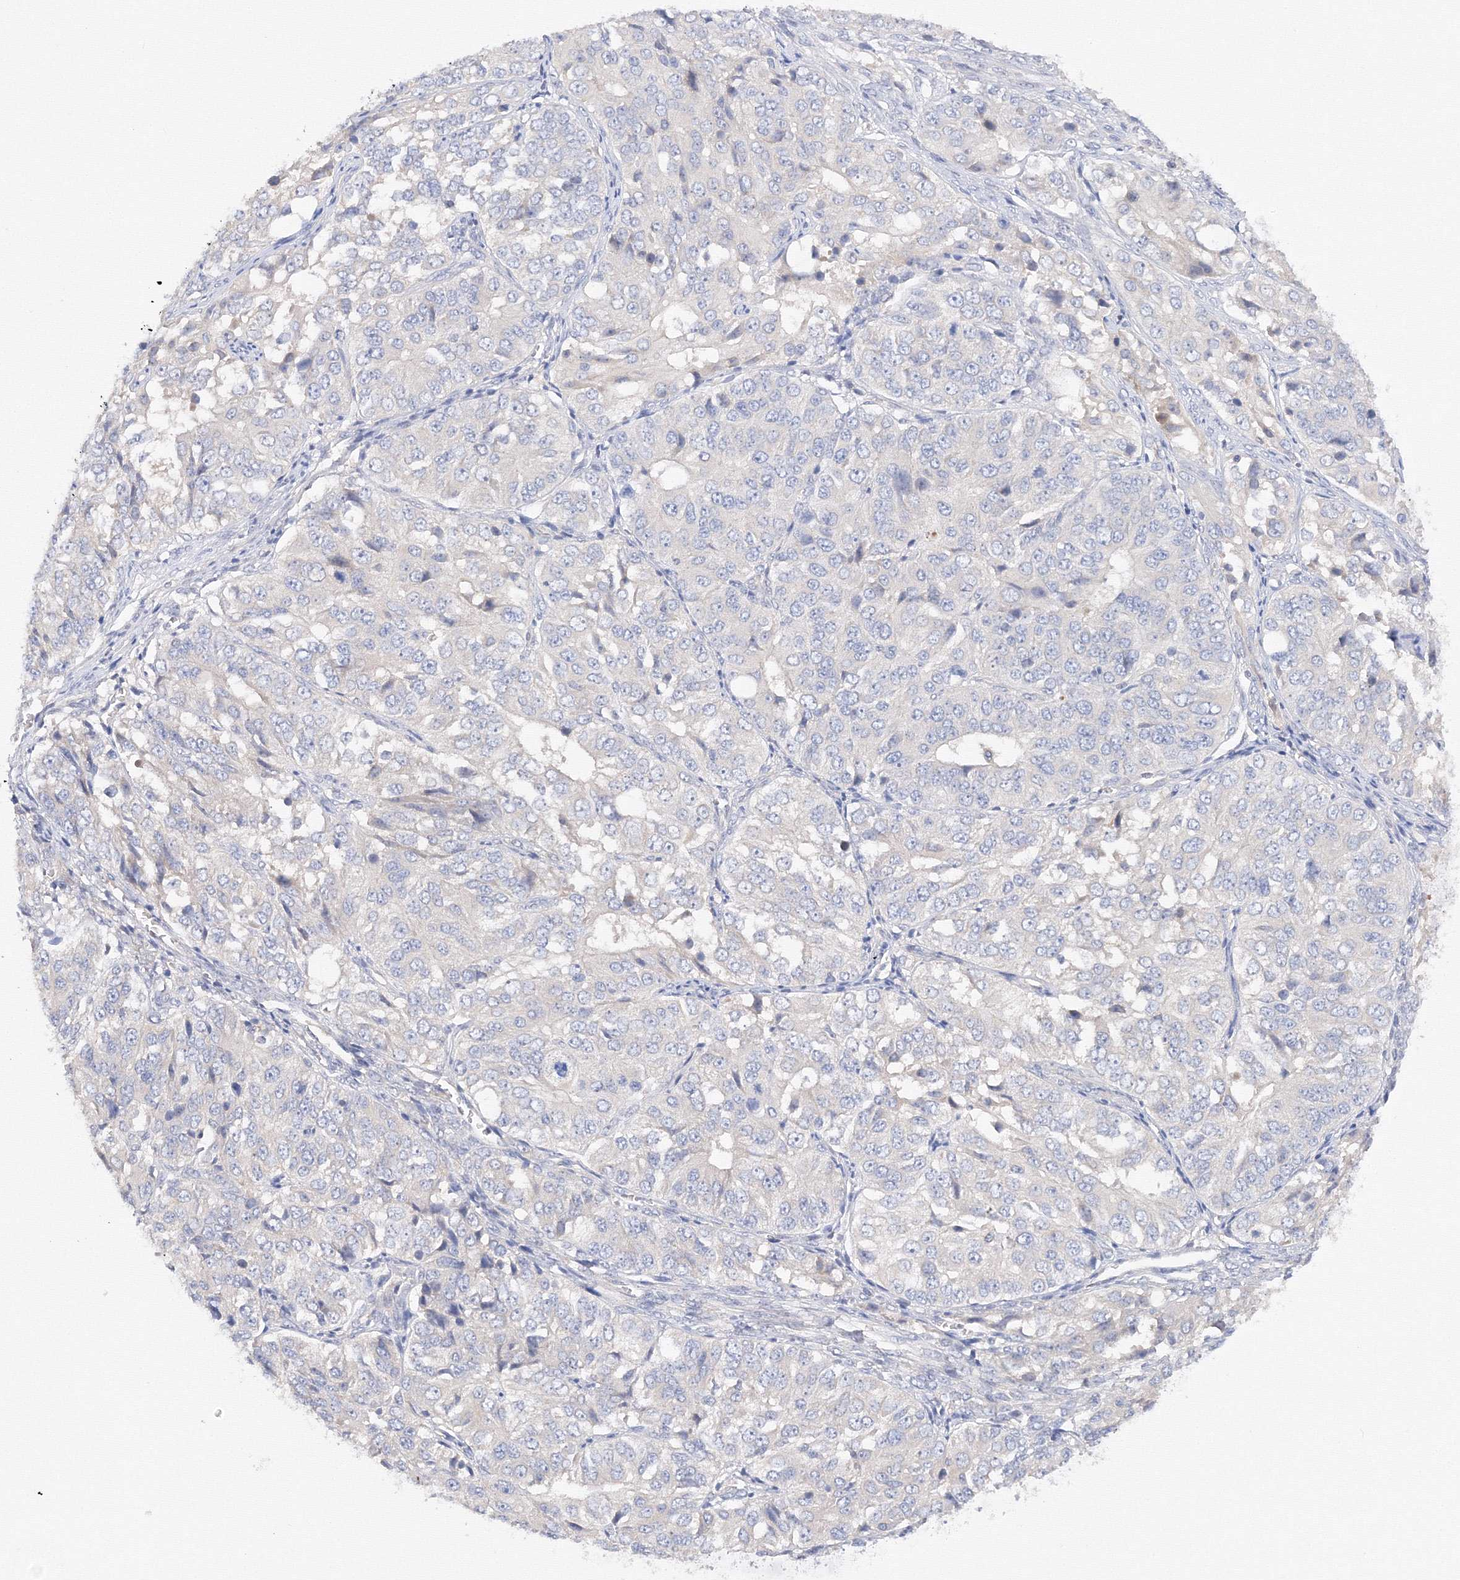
{"staining": {"intensity": "negative", "quantity": "none", "location": "none"}, "tissue": "ovarian cancer", "cell_type": "Tumor cells", "image_type": "cancer", "snomed": [{"axis": "morphology", "description": "Carcinoma, endometroid"}, {"axis": "topography", "description": "Ovary"}], "caption": "The photomicrograph reveals no significant staining in tumor cells of endometroid carcinoma (ovarian). (DAB immunohistochemistry (IHC), high magnification).", "gene": "DIS3L2", "patient": {"sex": "female", "age": 51}}